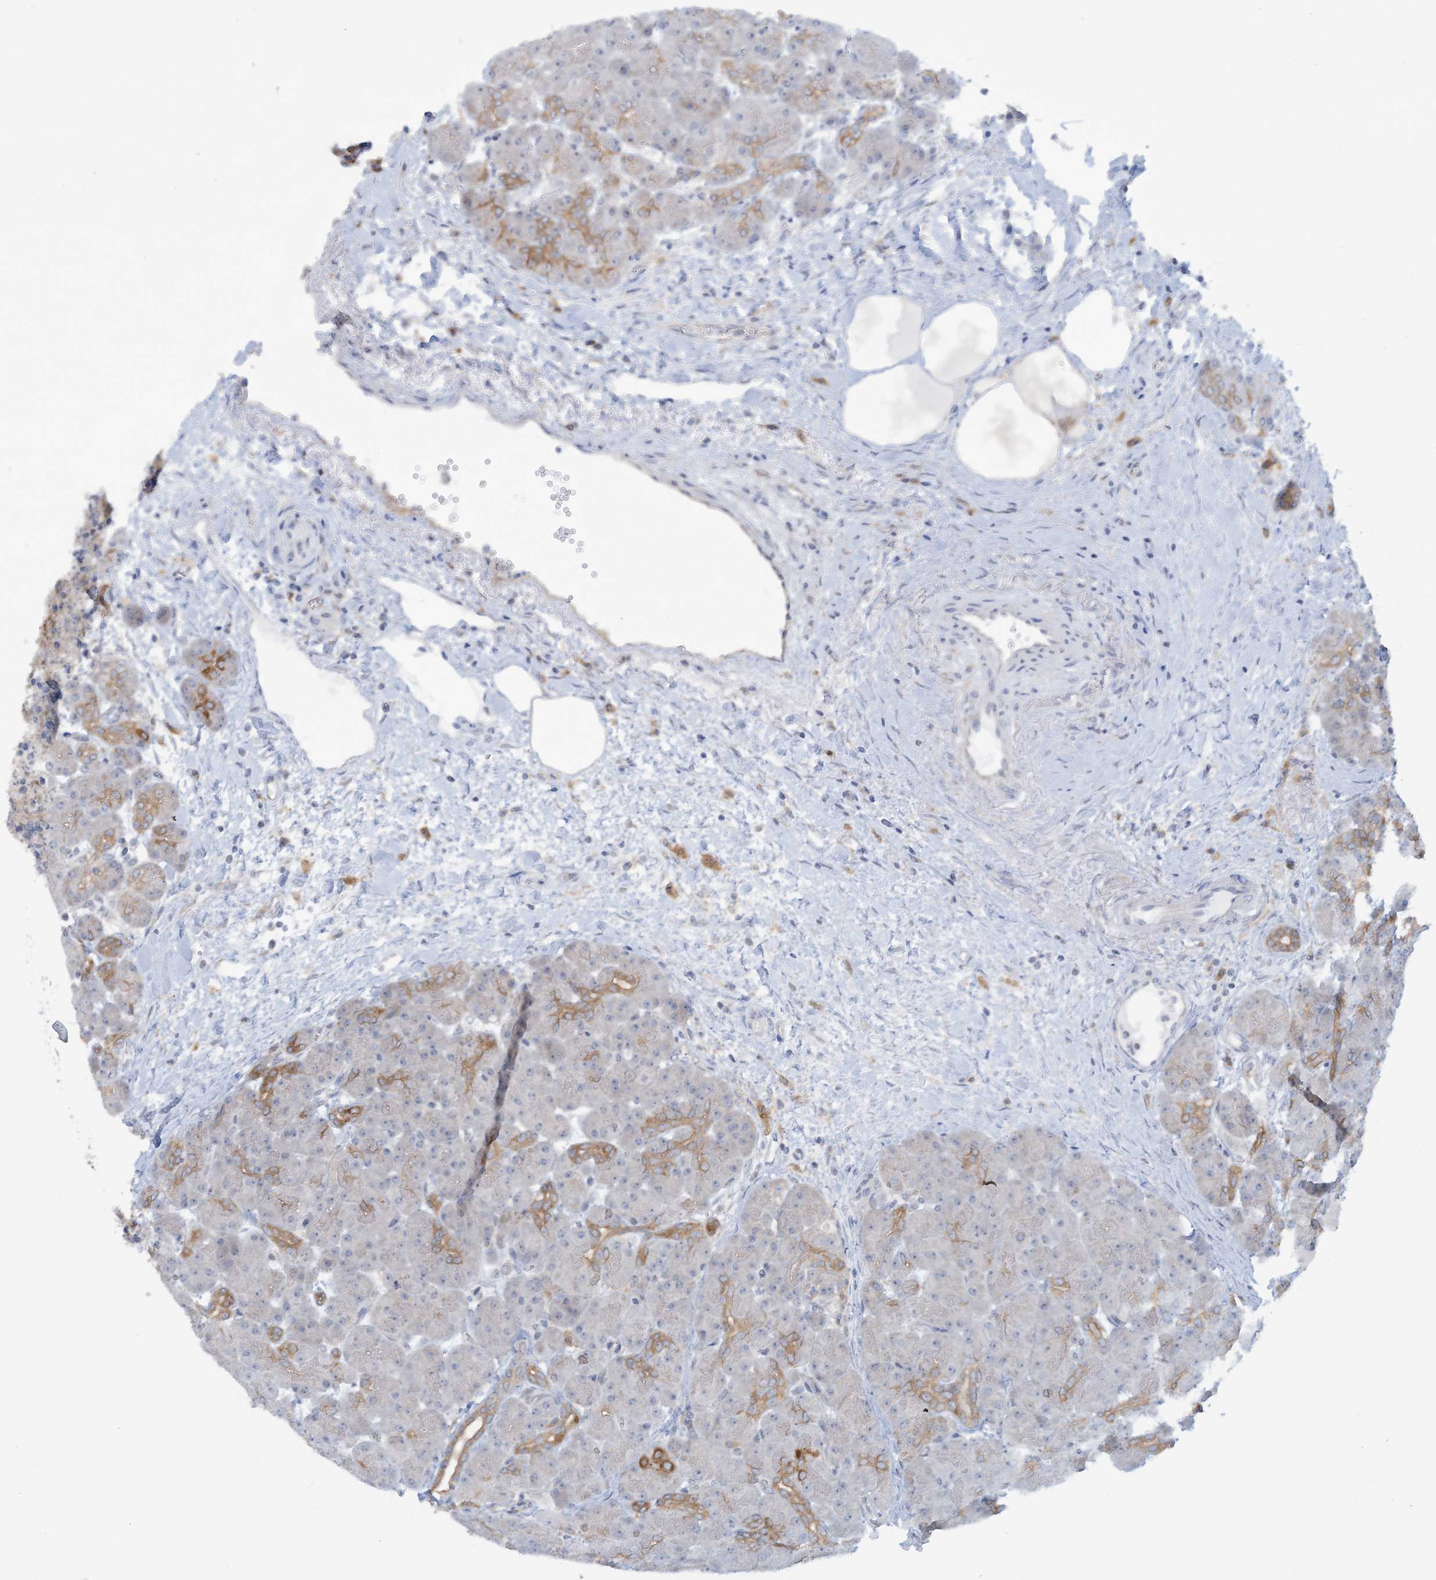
{"staining": {"intensity": "moderate", "quantity": "25%-75%", "location": "cytoplasmic/membranous"}, "tissue": "pancreas", "cell_type": "Exocrine glandular cells", "image_type": "normal", "snomed": [{"axis": "morphology", "description": "Normal tissue, NOS"}, {"axis": "topography", "description": "Pancreas"}], "caption": "Pancreas stained with DAB immunohistochemistry demonstrates medium levels of moderate cytoplasmic/membranous positivity in about 25%-75% of exocrine glandular cells.", "gene": "MRPS18A", "patient": {"sex": "male", "age": 66}}